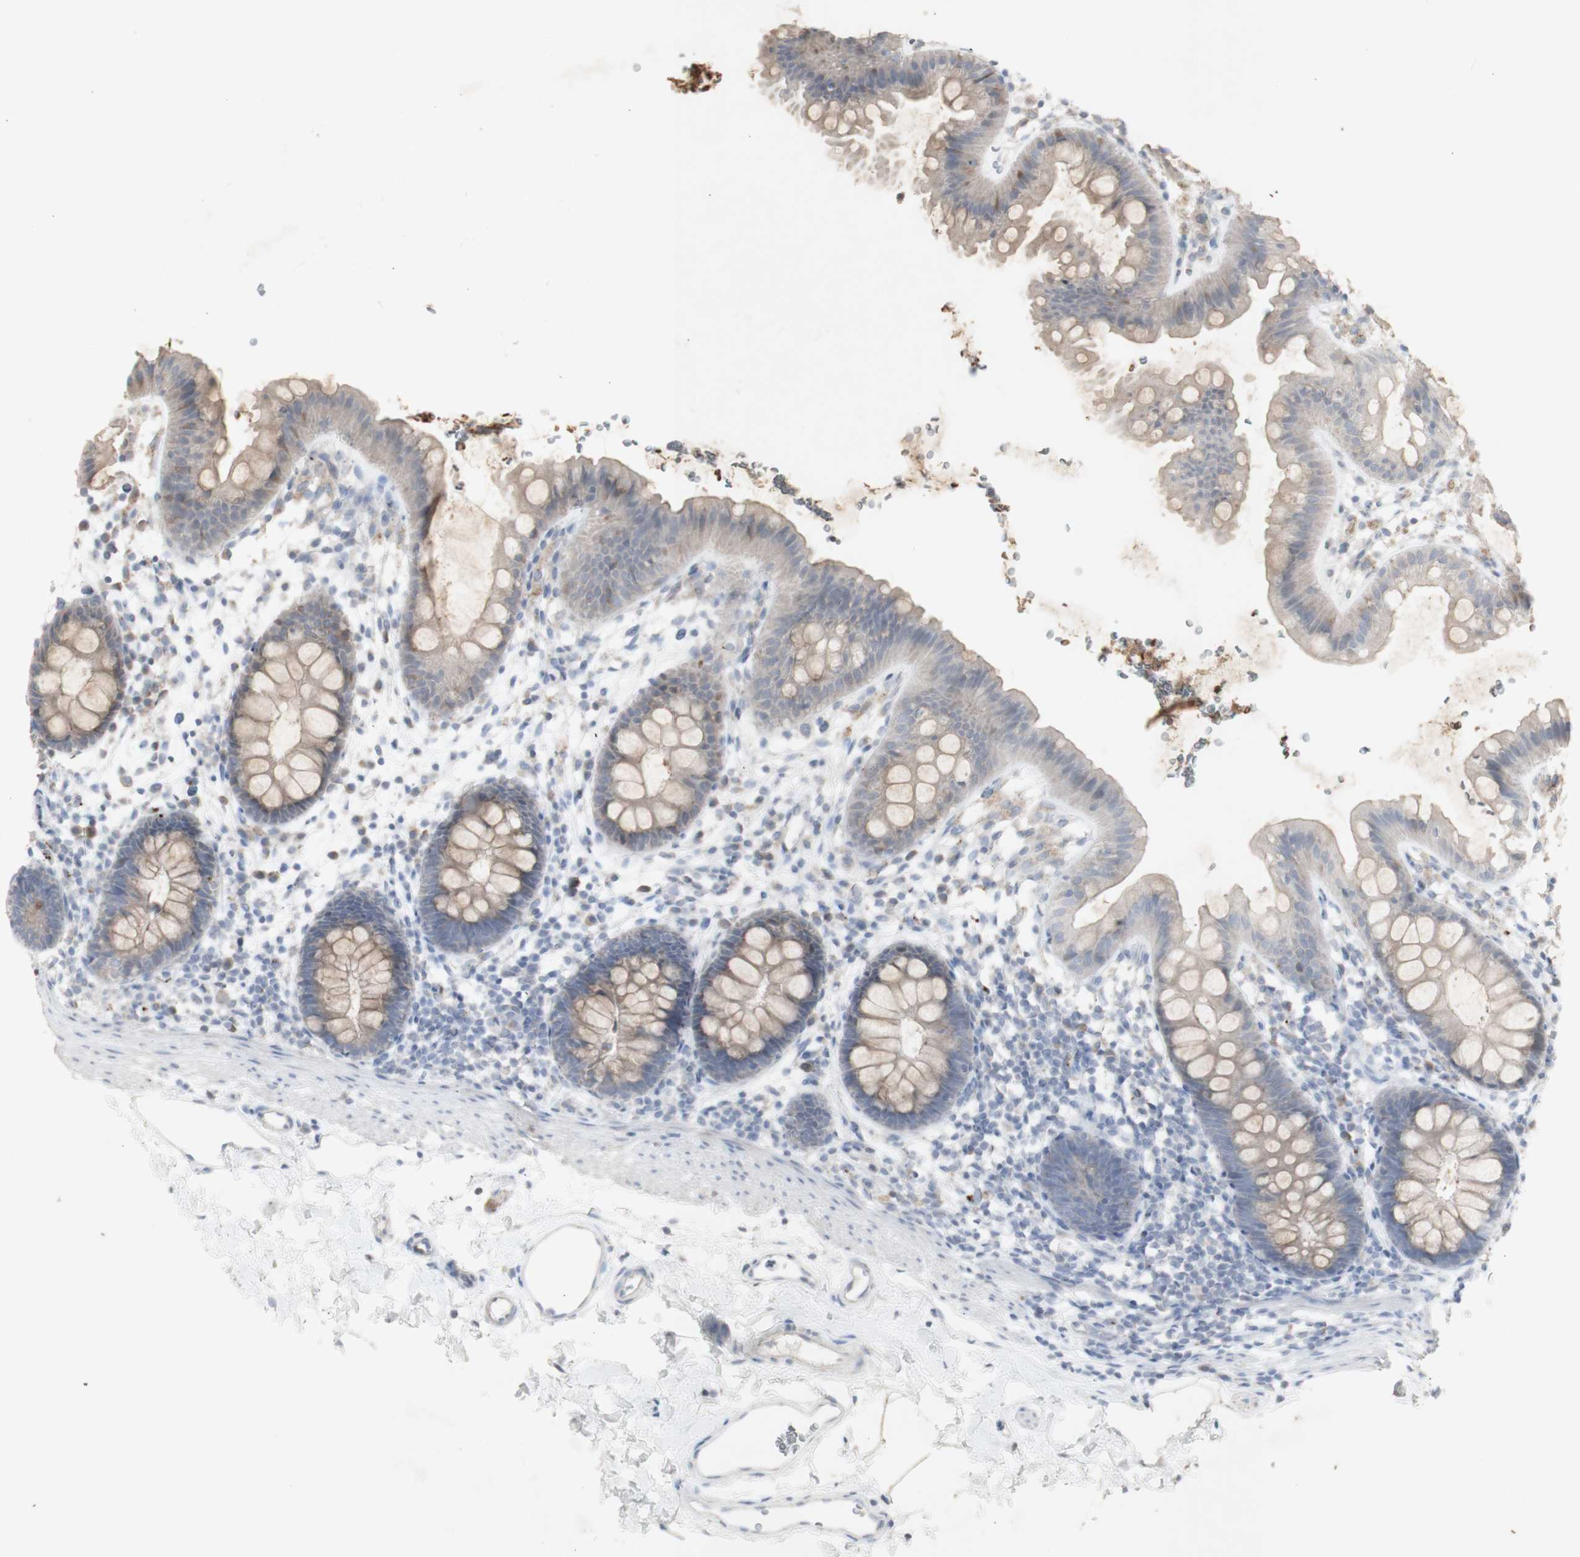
{"staining": {"intensity": "weak", "quantity": ">75%", "location": "cytoplasmic/membranous"}, "tissue": "rectum", "cell_type": "Glandular cells", "image_type": "normal", "snomed": [{"axis": "morphology", "description": "Normal tissue, NOS"}, {"axis": "topography", "description": "Rectum"}], "caption": "Immunohistochemistry (IHC) (DAB (3,3'-diaminobenzidine)) staining of unremarkable human rectum exhibits weak cytoplasmic/membranous protein positivity in approximately >75% of glandular cells.", "gene": "INS", "patient": {"sex": "female", "age": 24}}